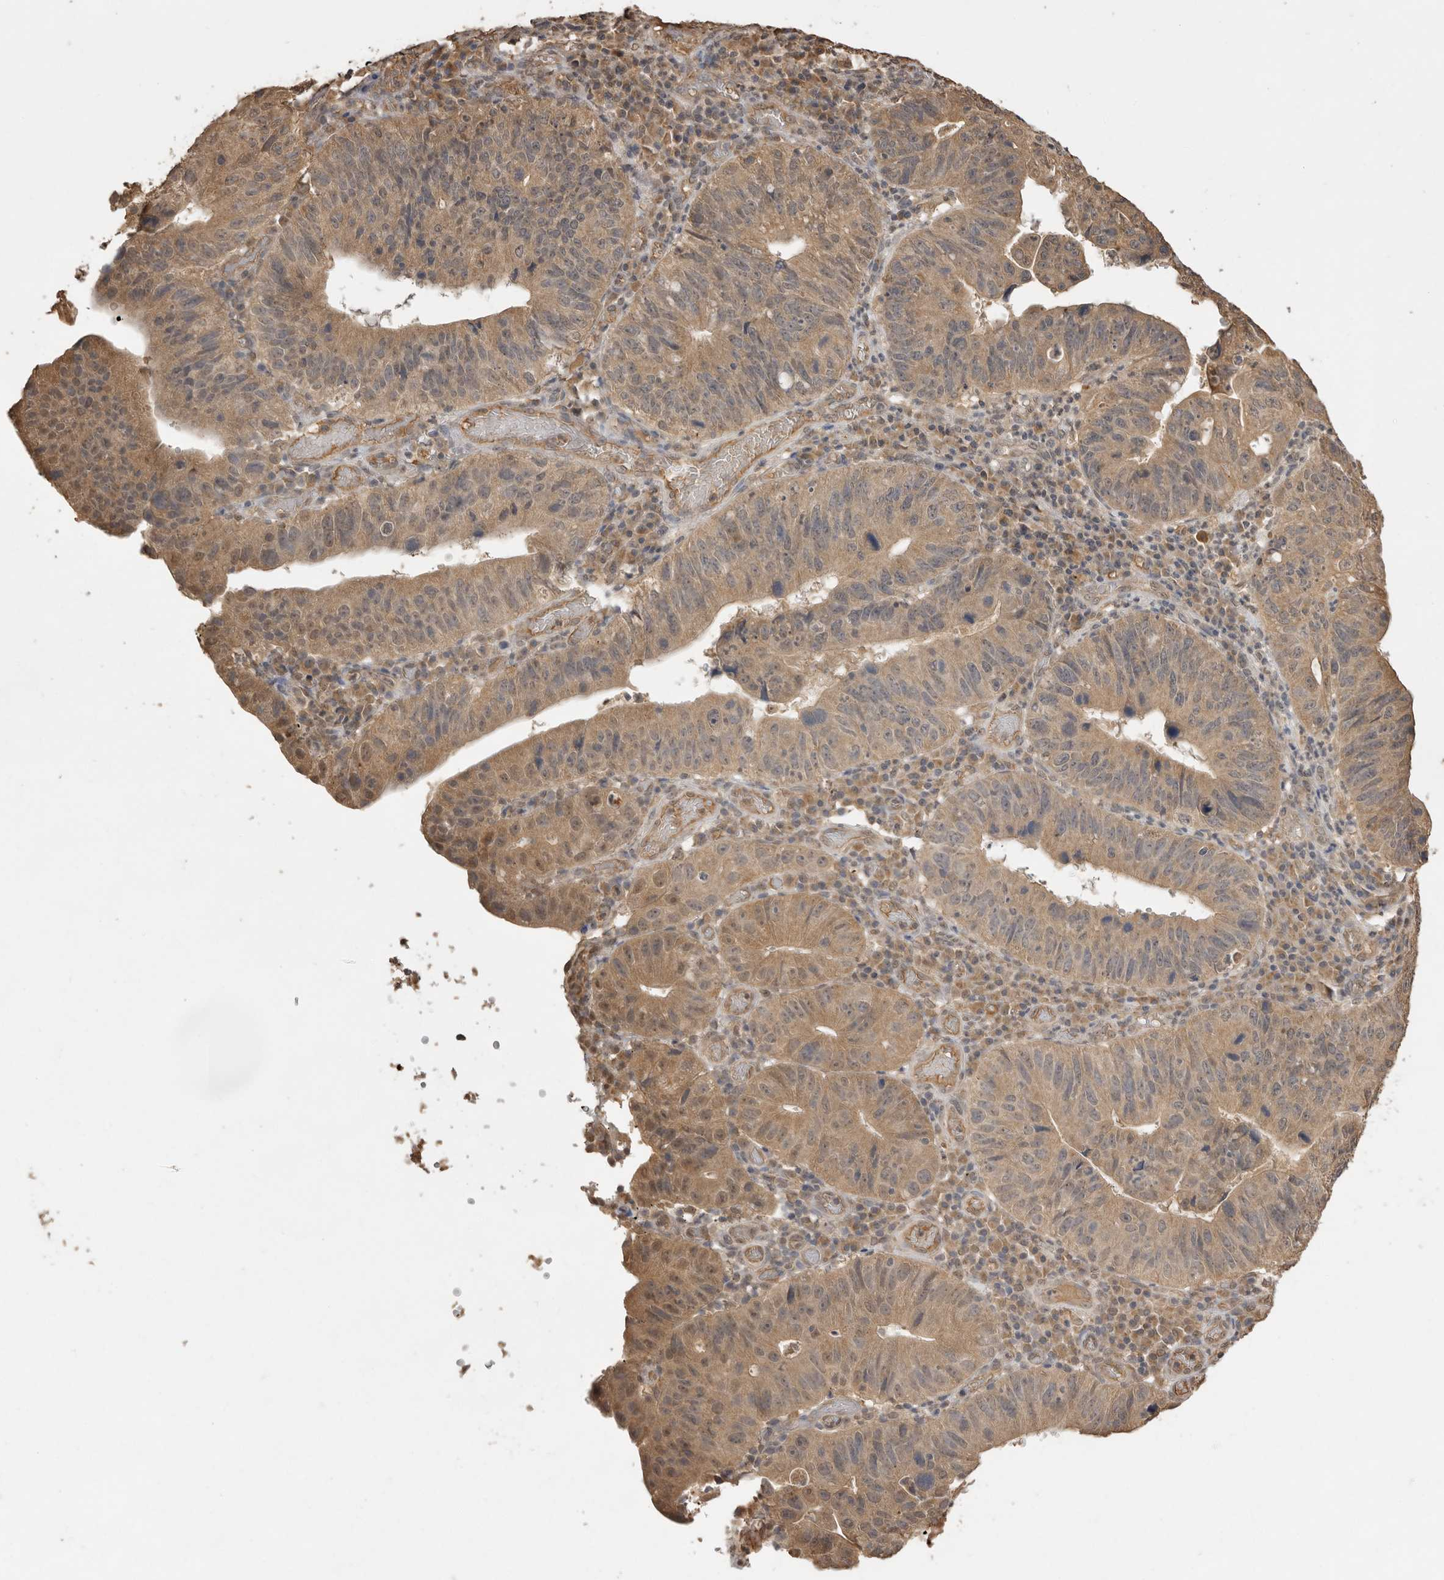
{"staining": {"intensity": "moderate", "quantity": ">75%", "location": "cytoplasmic/membranous"}, "tissue": "stomach cancer", "cell_type": "Tumor cells", "image_type": "cancer", "snomed": [{"axis": "morphology", "description": "Adenocarcinoma, NOS"}, {"axis": "topography", "description": "Stomach"}], "caption": "Stomach cancer stained with DAB immunohistochemistry exhibits medium levels of moderate cytoplasmic/membranous staining in approximately >75% of tumor cells.", "gene": "JAG2", "patient": {"sex": "male", "age": 59}}